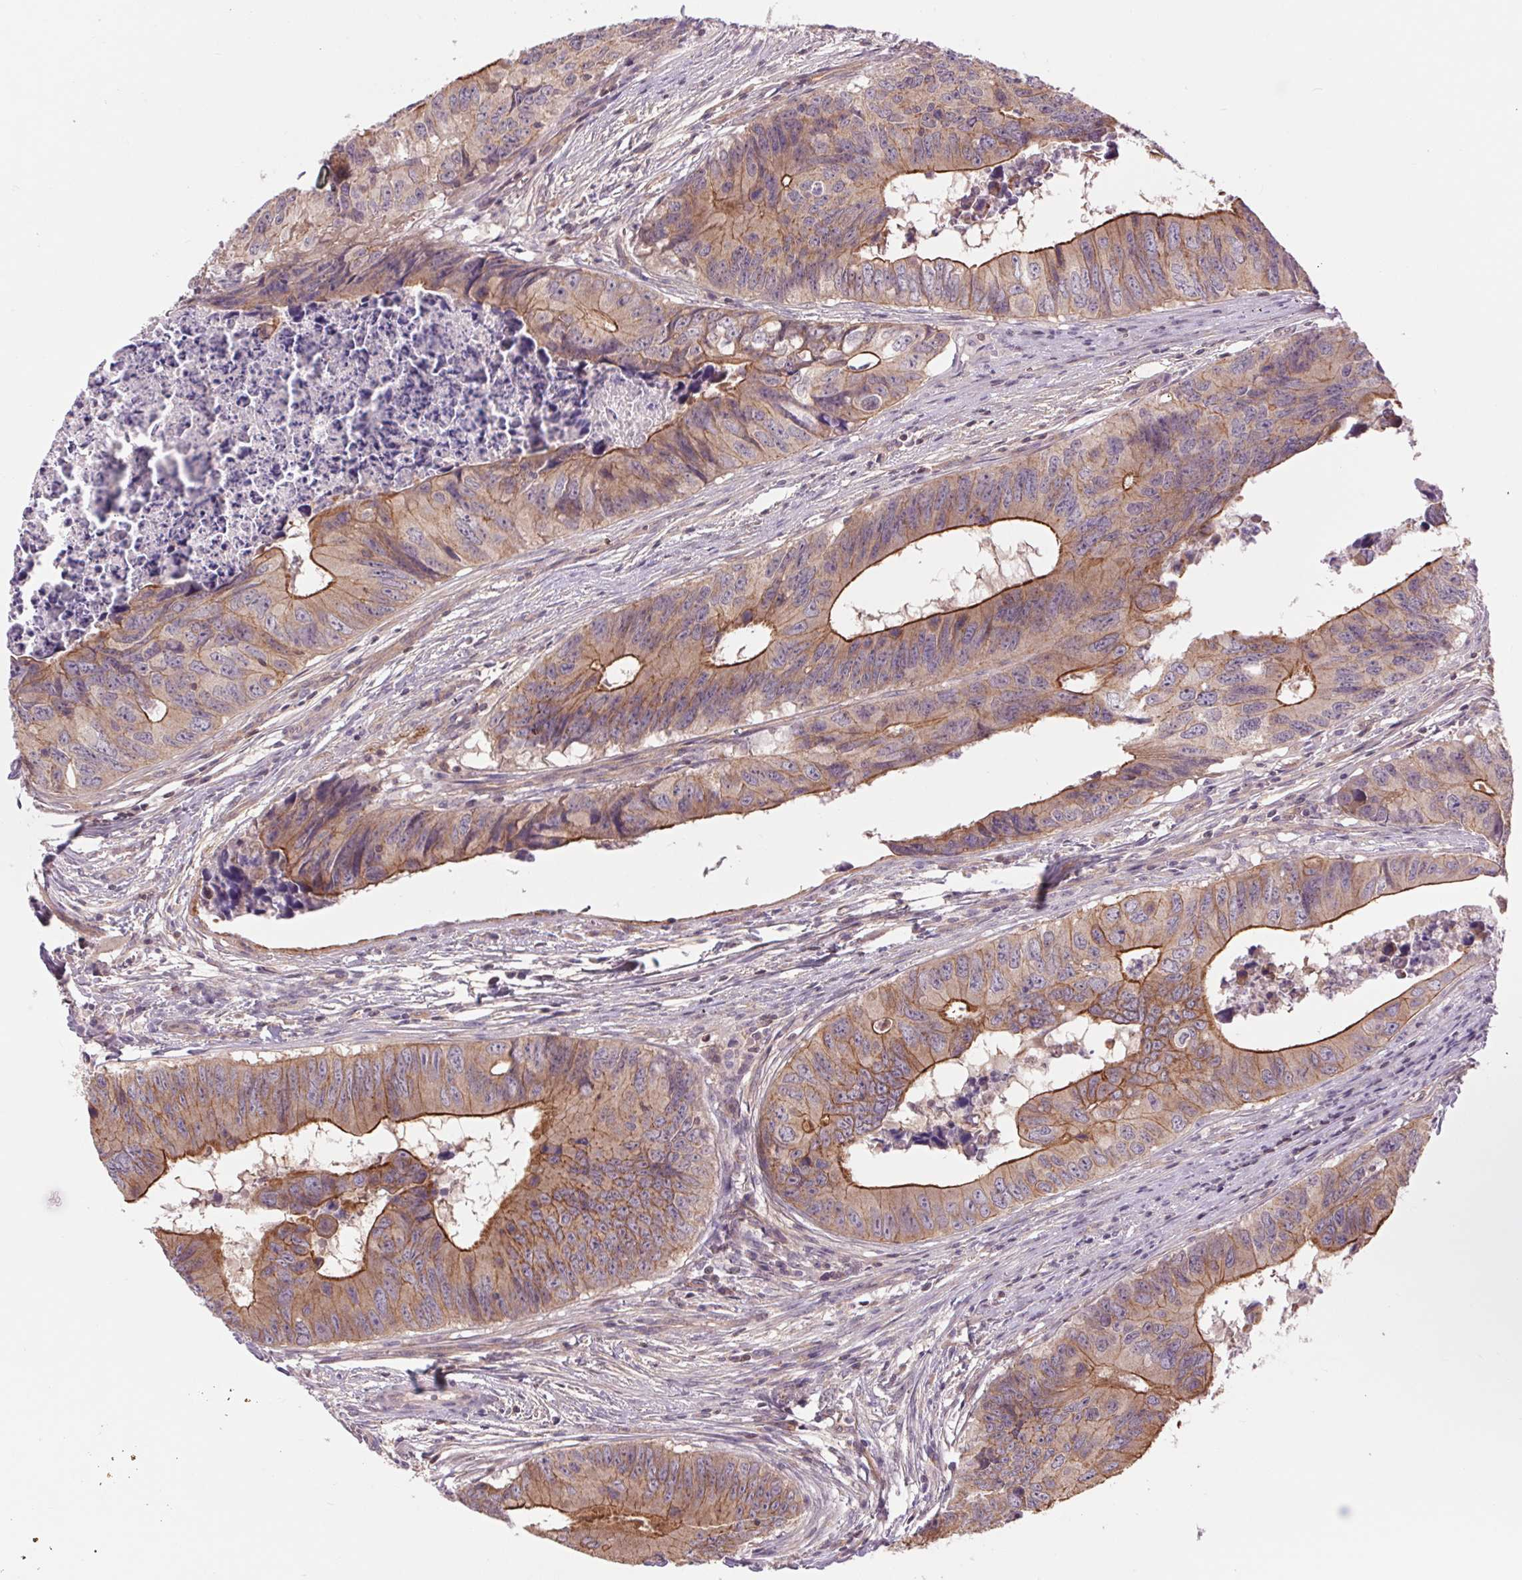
{"staining": {"intensity": "moderate", "quantity": ">75%", "location": "cytoplasmic/membranous"}, "tissue": "colorectal cancer", "cell_type": "Tumor cells", "image_type": "cancer", "snomed": [{"axis": "morphology", "description": "Adenocarcinoma, NOS"}, {"axis": "topography", "description": "Colon"}], "caption": "Protein staining displays moderate cytoplasmic/membranous positivity in about >75% of tumor cells in colorectal cancer.", "gene": "SH3RF2", "patient": {"sex": "female", "age": 82}}